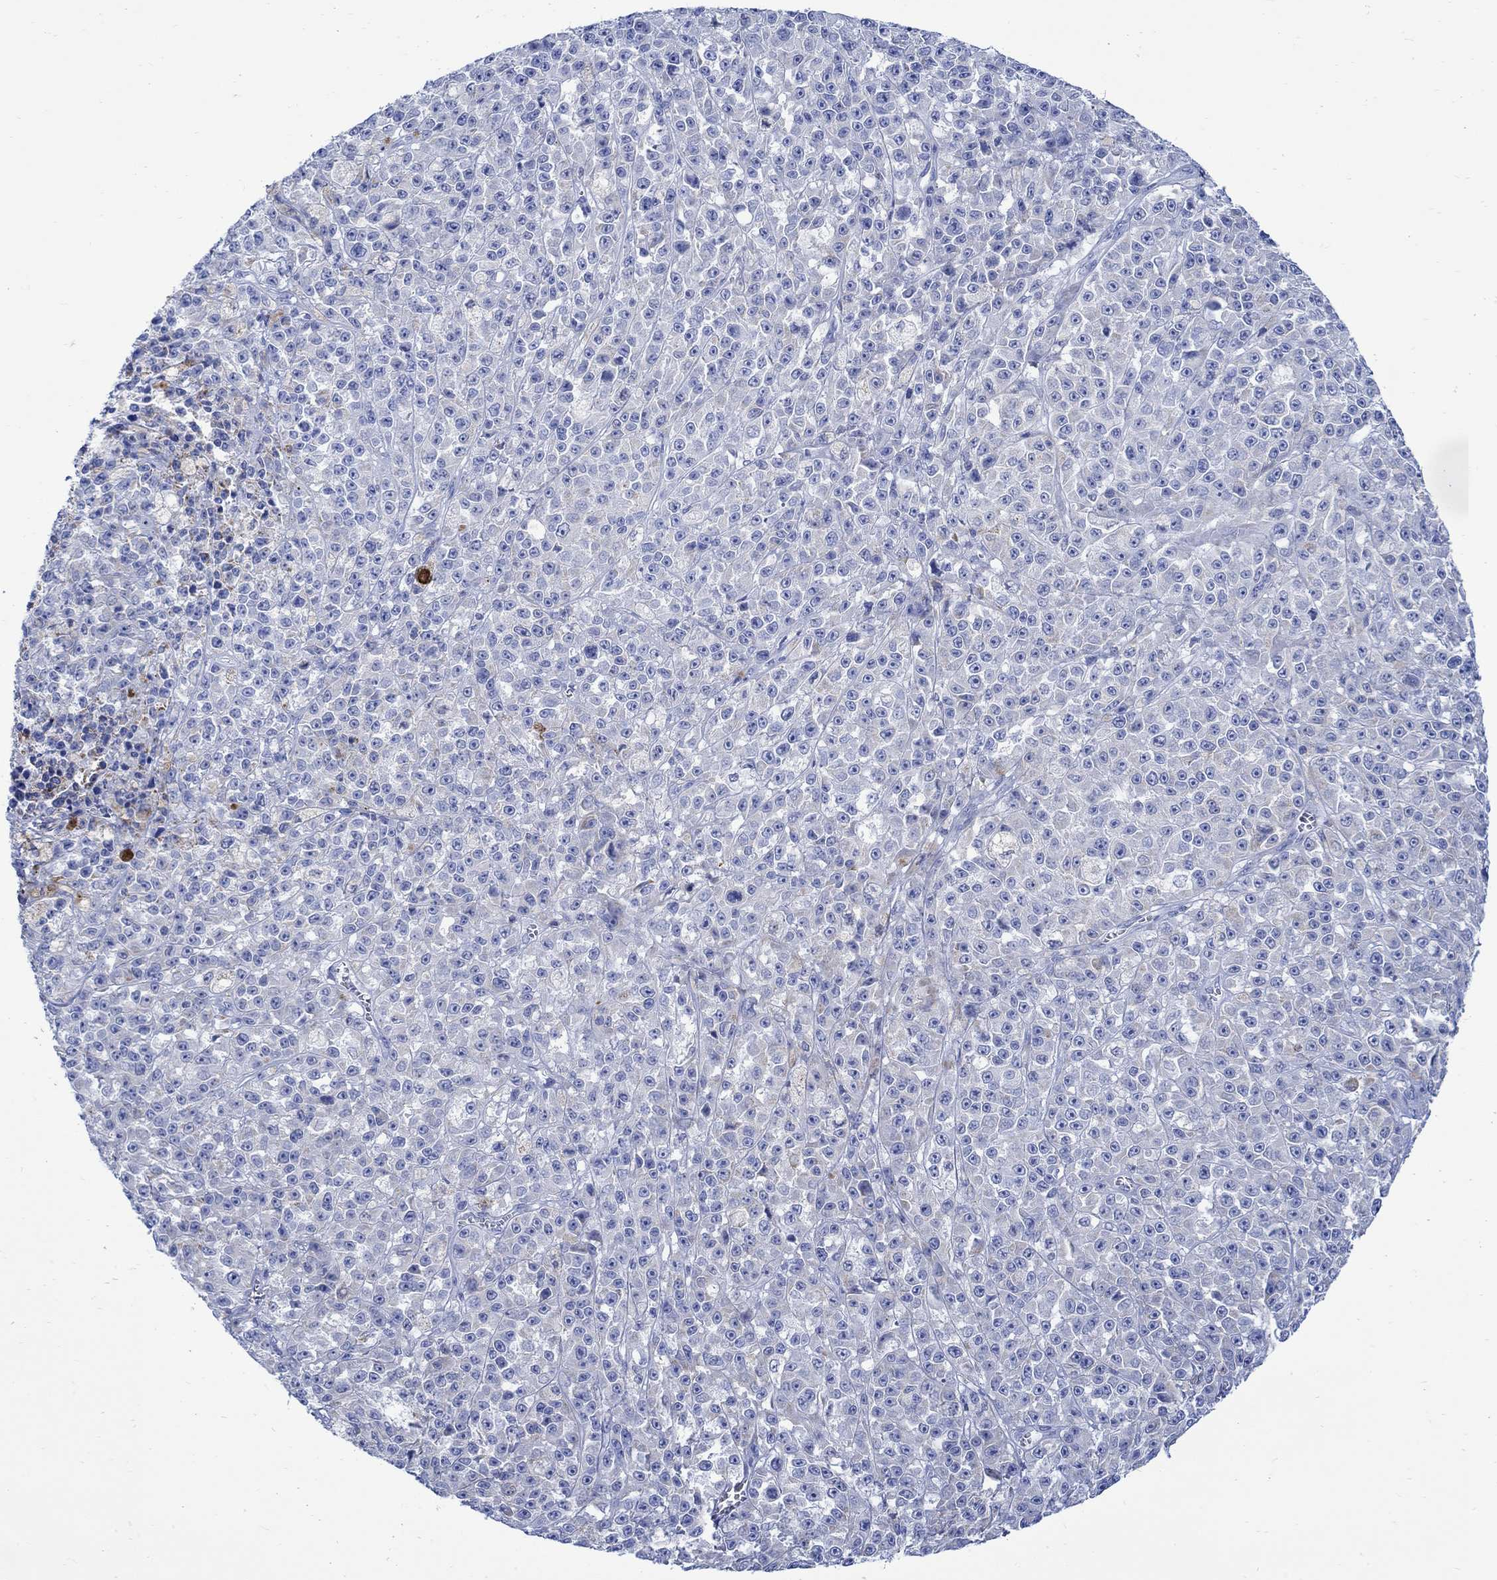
{"staining": {"intensity": "weak", "quantity": "<25%", "location": "cytoplasmic/membranous"}, "tissue": "melanoma", "cell_type": "Tumor cells", "image_type": "cancer", "snomed": [{"axis": "morphology", "description": "Malignant melanoma, NOS"}, {"axis": "topography", "description": "Skin"}], "caption": "There is no significant staining in tumor cells of melanoma.", "gene": "CPLX2", "patient": {"sex": "female", "age": 58}}